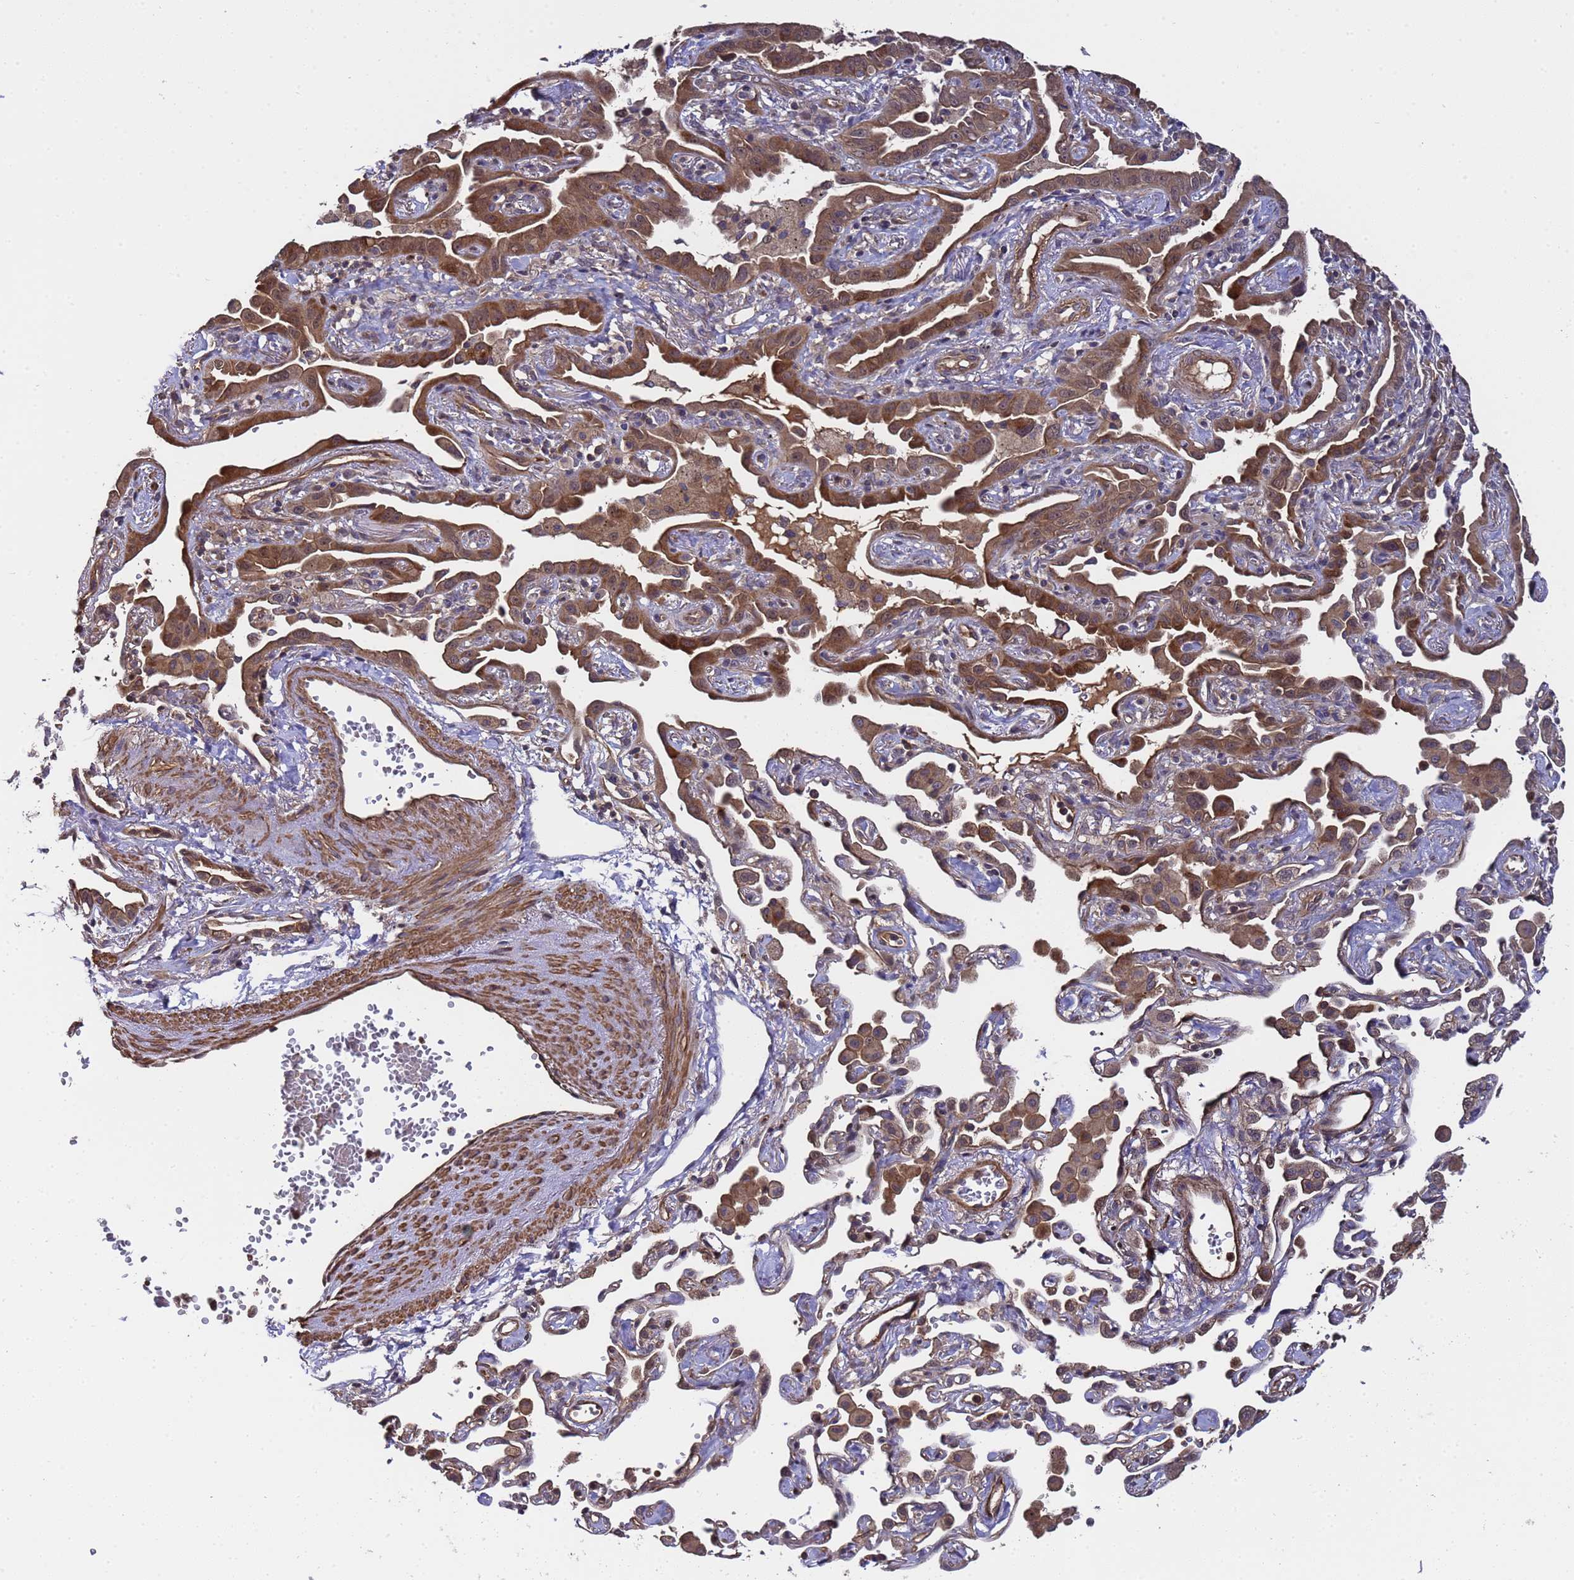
{"staining": {"intensity": "moderate", "quantity": ">75%", "location": "cytoplasmic/membranous"}, "tissue": "lung cancer", "cell_type": "Tumor cells", "image_type": "cancer", "snomed": [{"axis": "morphology", "description": "Adenocarcinoma, NOS"}, {"axis": "topography", "description": "Lung"}], "caption": "Moderate cytoplasmic/membranous protein expression is present in about >75% of tumor cells in lung cancer (adenocarcinoma).", "gene": "GSTCD", "patient": {"sex": "male", "age": 67}}